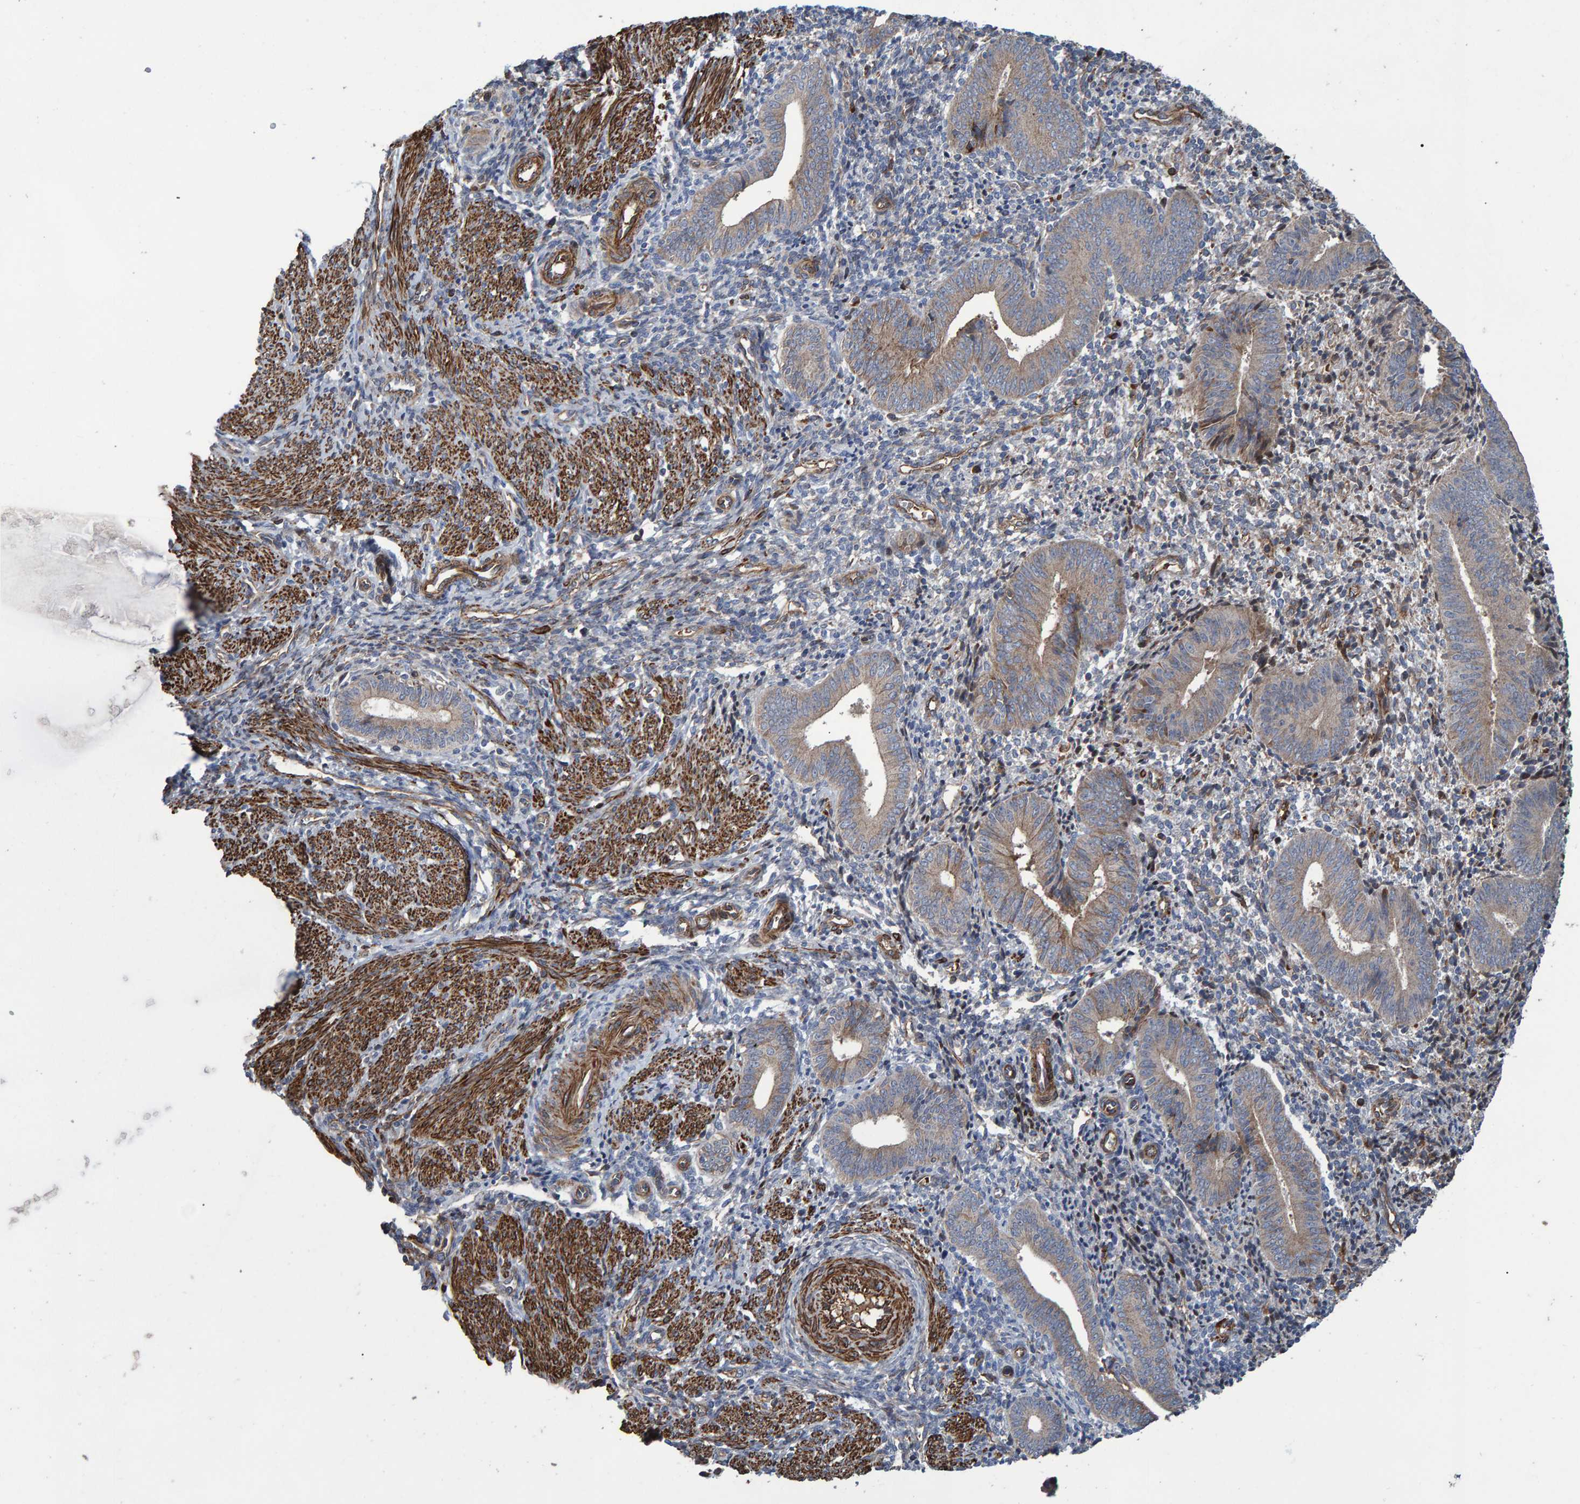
{"staining": {"intensity": "moderate", "quantity": "25%-75%", "location": "cytoplasmic/membranous"}, "tissue": "endometrium", "cell_type": "Cells in endometrial stroma", "image_type": "normal", "snomed": [{"axis": "morphology", "description": "Normal tissue, NOS"}, {"axis": "topography", "description": "Uterus"}, {"axis": "topography", "description": "Endometrium"}], "caption": "Immunohistochemistry image of benign endometrium stained for a protein (brown), which shows medium levels of moderate cytoplasmic/membranous positivity in about 25%-75% of cells in endometrial stroma.", "gene": "SLIT2", "patient": {"sex": "female", "age": 33}}